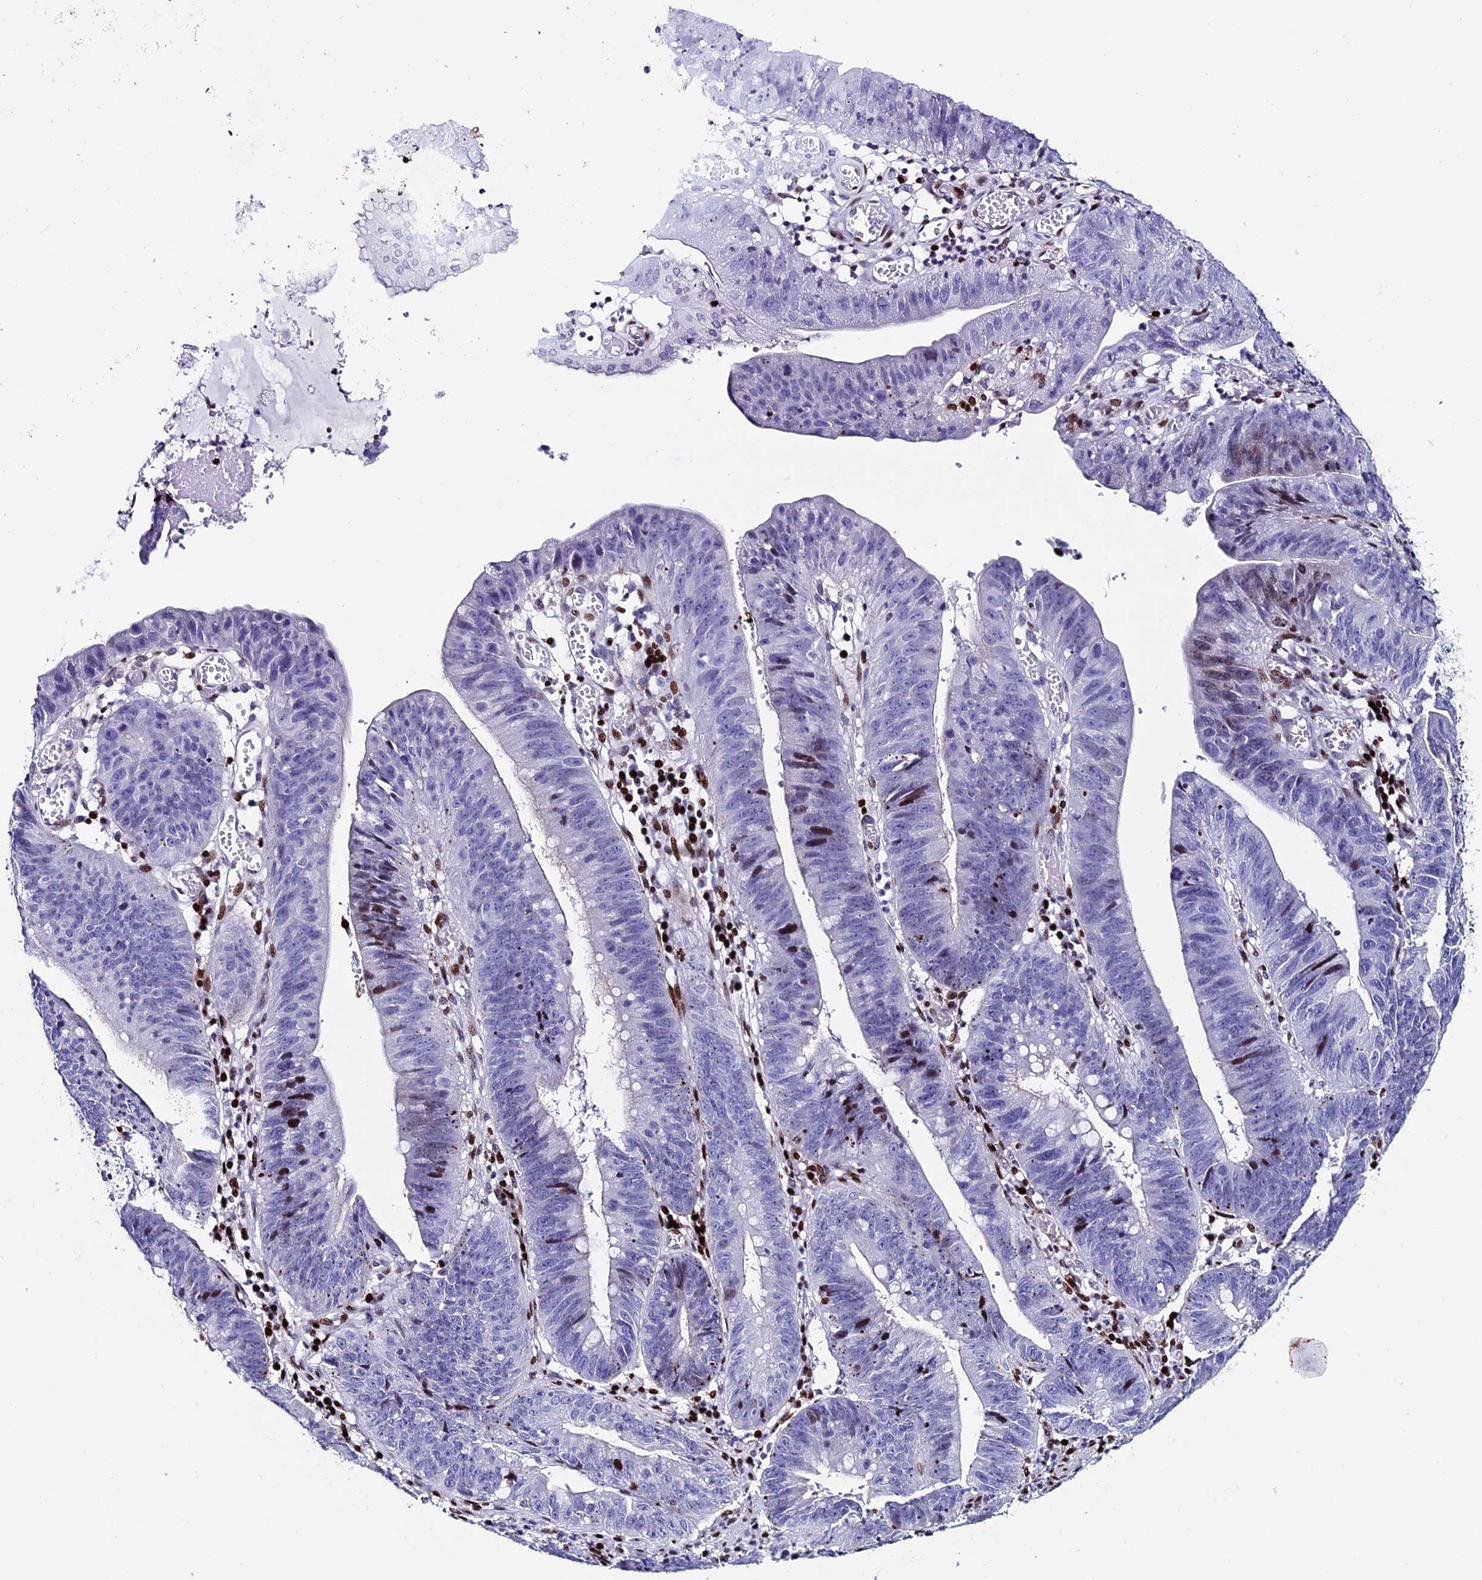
{"staining": {"intensity": "strong", "quantity": "<25%", "location": "nuclear"}, "tissue": "stomach cancer", "cell_type": "Tumor cells", "image_type": "cancer", "snomed": [{"axis": "morphology", "description": "Adenocarcinoma, NOS"}, {"axis": "topography", "description": "Stomach"}], "caption": "A brown stain labels strong nuclear expression of a protein in stomach cancer tumor cells. Using DAB (brown) and hematoxylin (blue) stains, captured at high magnification using brightfield microscopy.", "gene": "BTBD3", "patient": {"sex": "male", "age": 59}}